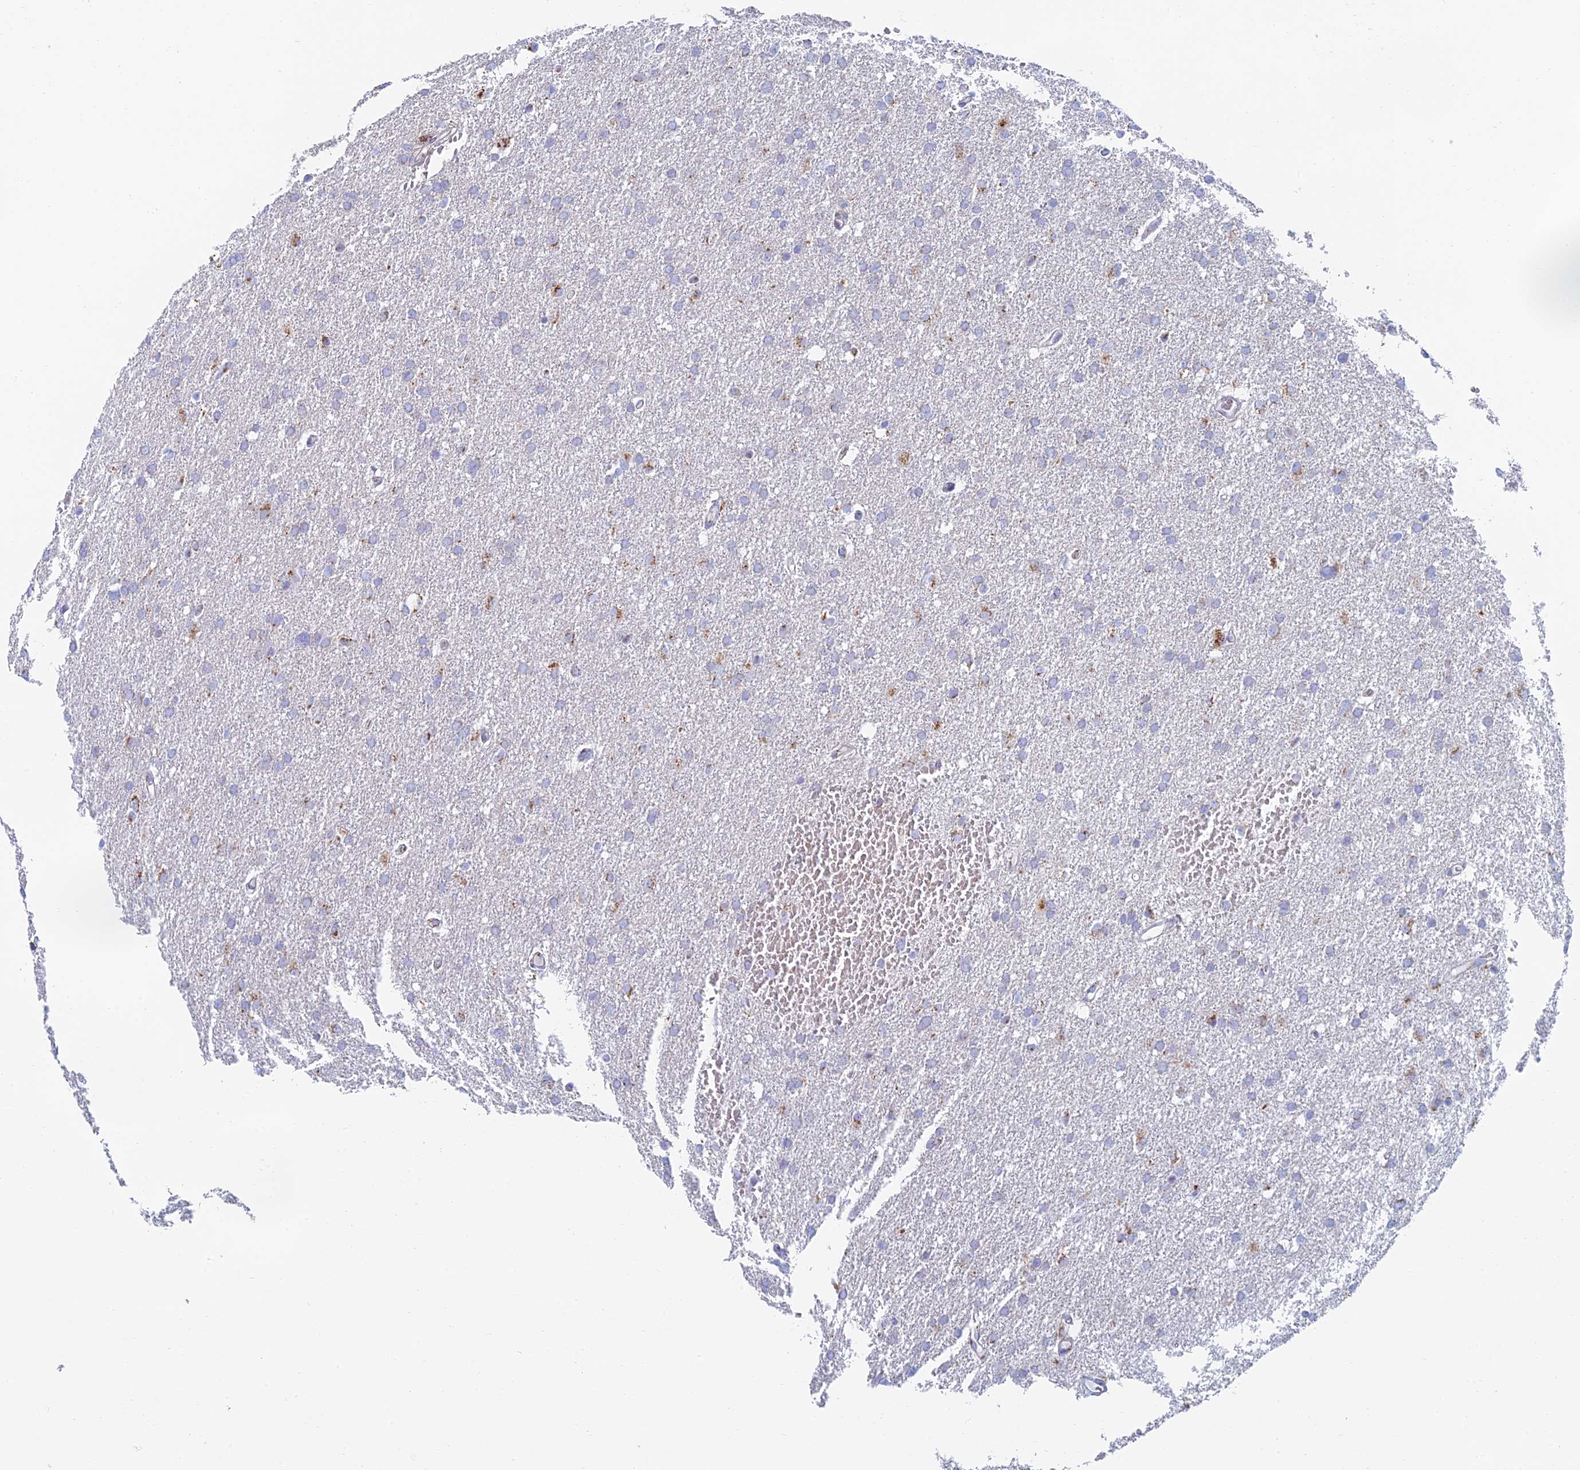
{"staining": {"intensity": "moderate", "quantity": "<25%", "location": "cytoplasmic/membranous"}, "tissue": "glioma", "cell_type": "Tumor cells", "image_type": "cancer", "snomed": [{"axis": "morphology", "description": "Glioma, malignant, High grade"}, {"axis": "topography", "description": "Cerebral cortex"}], "caption": "Protein analysis of malignant glioma (high-grade) tissue exhibits moderate cytoplasmic/membranous positivity in approximately <25% of tumor cells. The protein of interest is stained brown, and the nuclei are stained in blue (DAB (3,3'-diaminobenzidine) IHC with brightfield microscopy, high magnification).", "gene": "HS2ST1", "patient": {"sex": "female", "age": 36}}